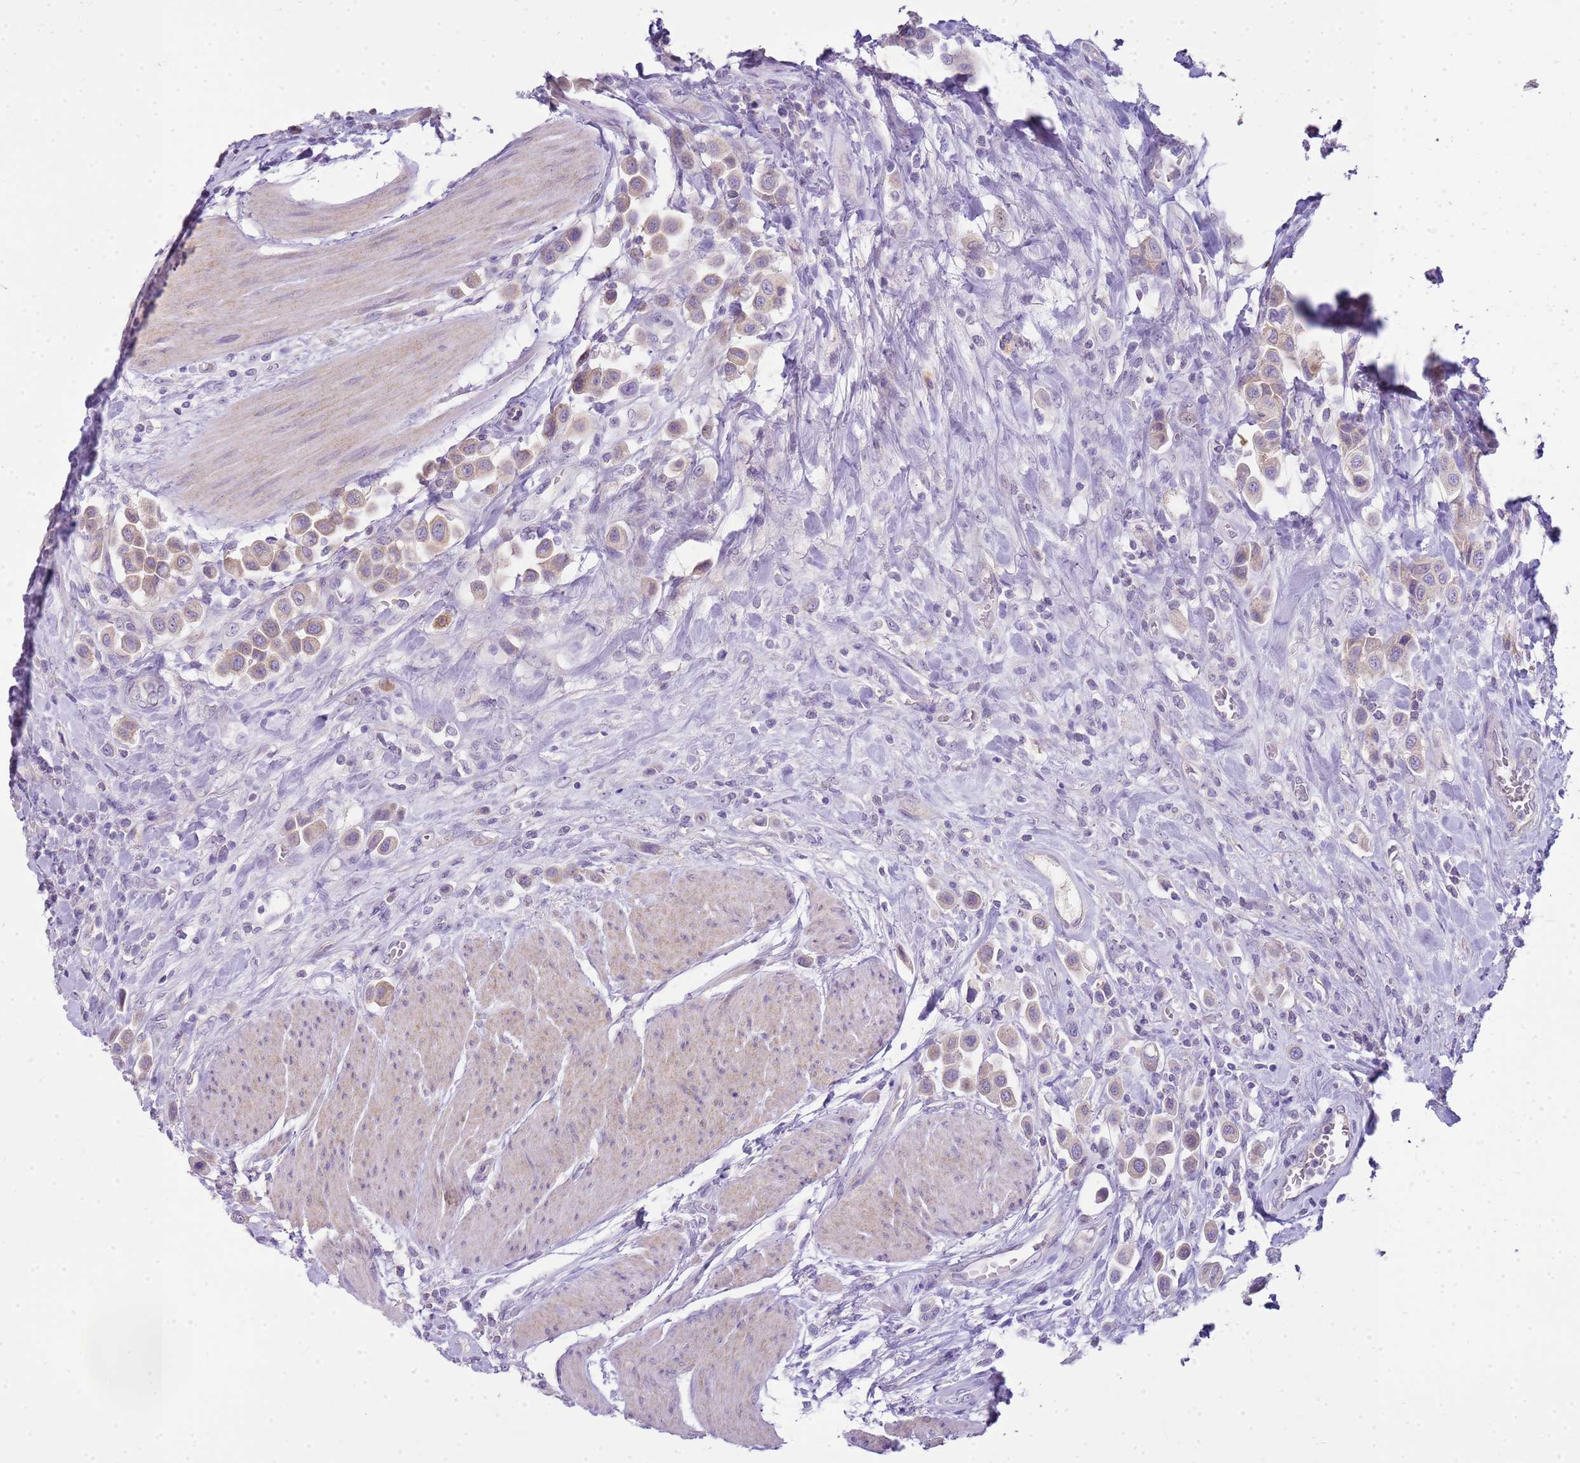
{"staining": {"intensity": "weak", "quantity": "25%-75%", "location": "cytoplasmic/membranous"}, "tissue": "urothelial cancer", "cell_type": "Tumor cells", "image_type": "cancer", "snomed": [{"axis": "morphology", "description": "Urothelial carcinoma, High grade"}, {"axis": "topography", "description": "Urinary bladder"}], "caption": "A photomicrograph showing weak cytoplasmic/membranous expression in approximately 25%-75% of tumor cells in urothelial carcinoma (high-grade), as visualized by brown immunohistochemical staining.", "gene": "FABP2", "patient": {"sex": "male", "age": 50}}